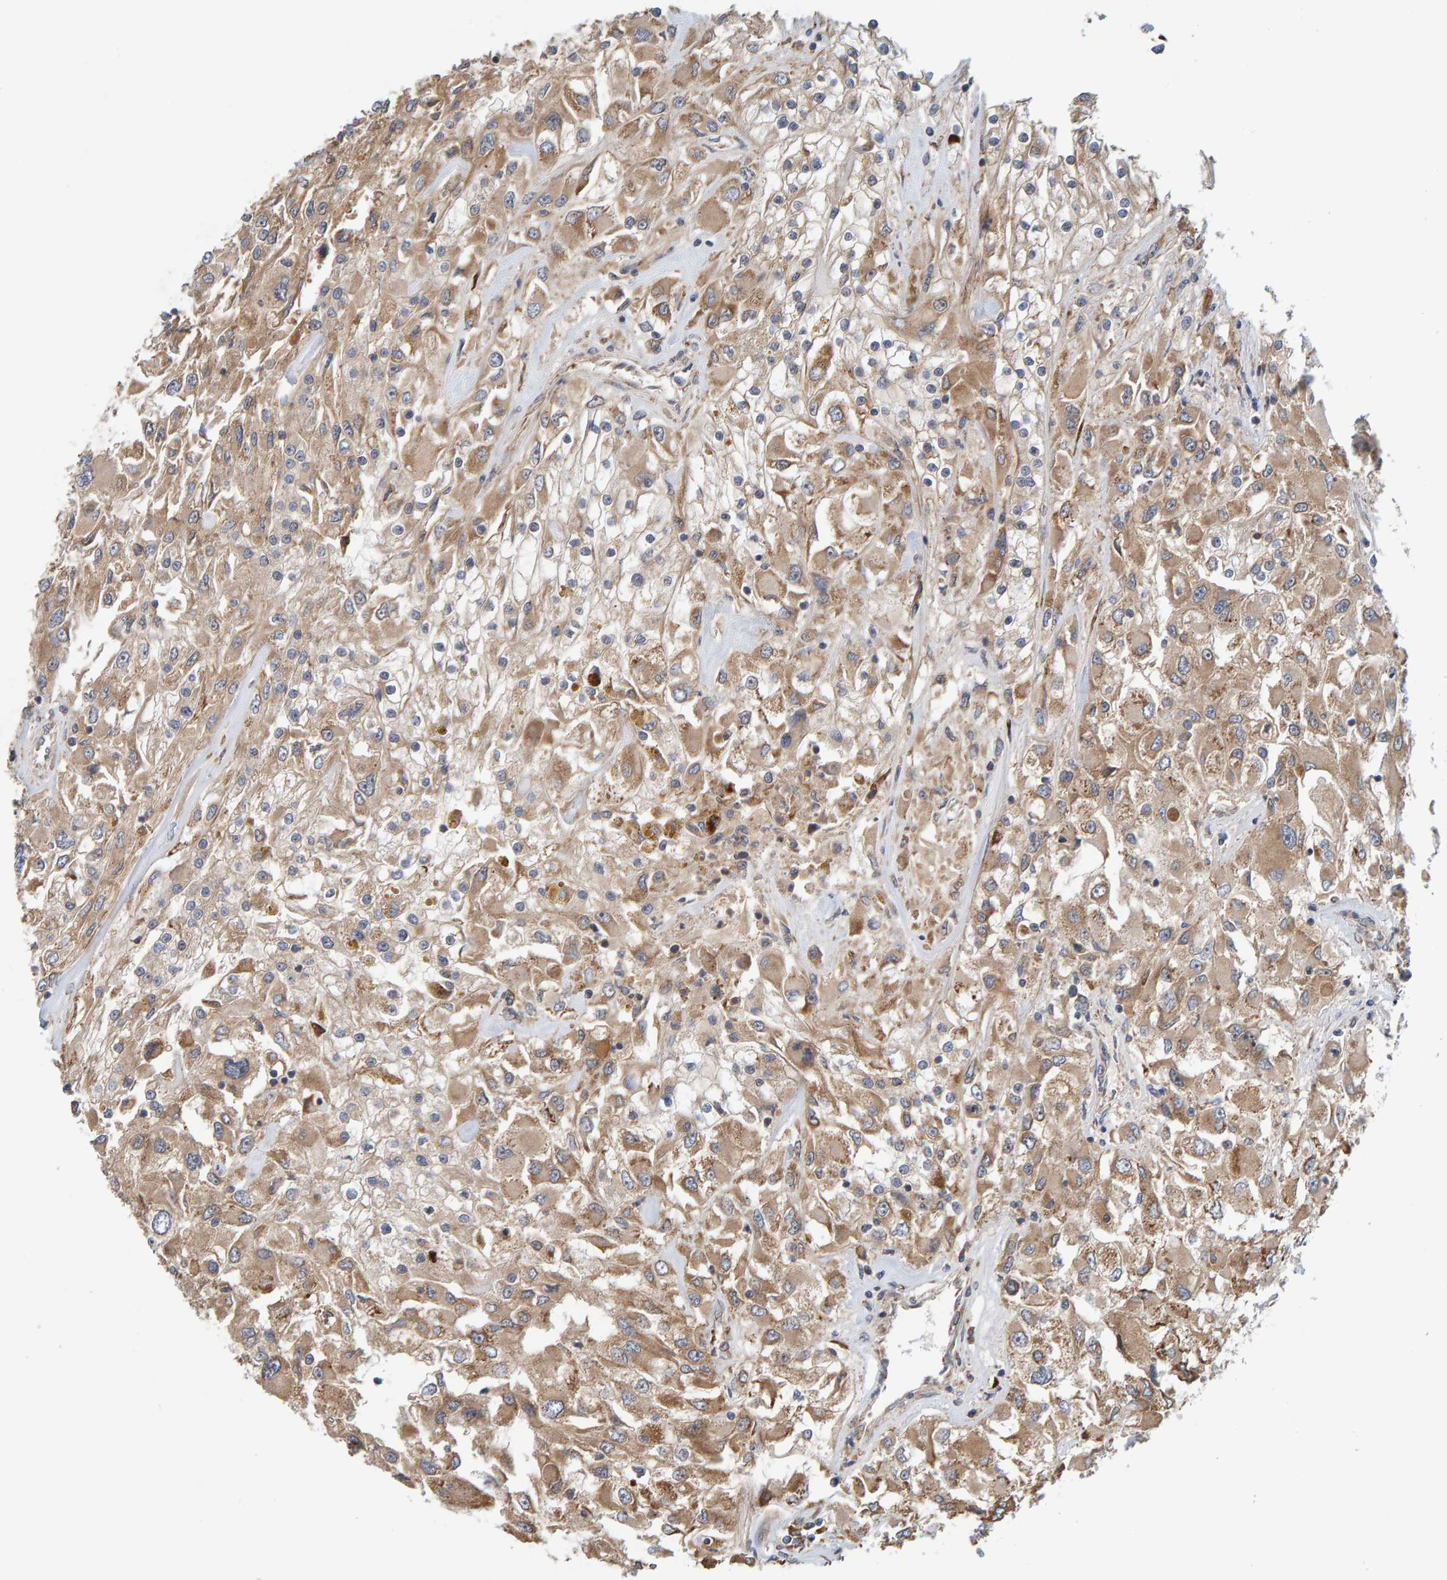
{"staining": {"intensity": "moderate", "quantity": ">75%", "location": "cytoplasmic/membranous"}, "tissue": "renal cancer", "cell_type": "Tumor cells", "image_type": "cancer", "snomed": [{"axis": "morphology", "description": "Adenocarcinoma, NOS"}, {"axis": "topography", "description": "Kidney"}], "caption": "Protein analysis of renal cancer (adenocarcinoma) tissue demonstrates moderate cytoplasmic/membranous expression in about >75% of tumor cells. The staining is performed using DAB brown chromogen to label protein expression. The nuclei are counter-stained blue using hematoxylin.", "gene": "BAIAP2", "patient": {"sex": "female", "age": 52}}